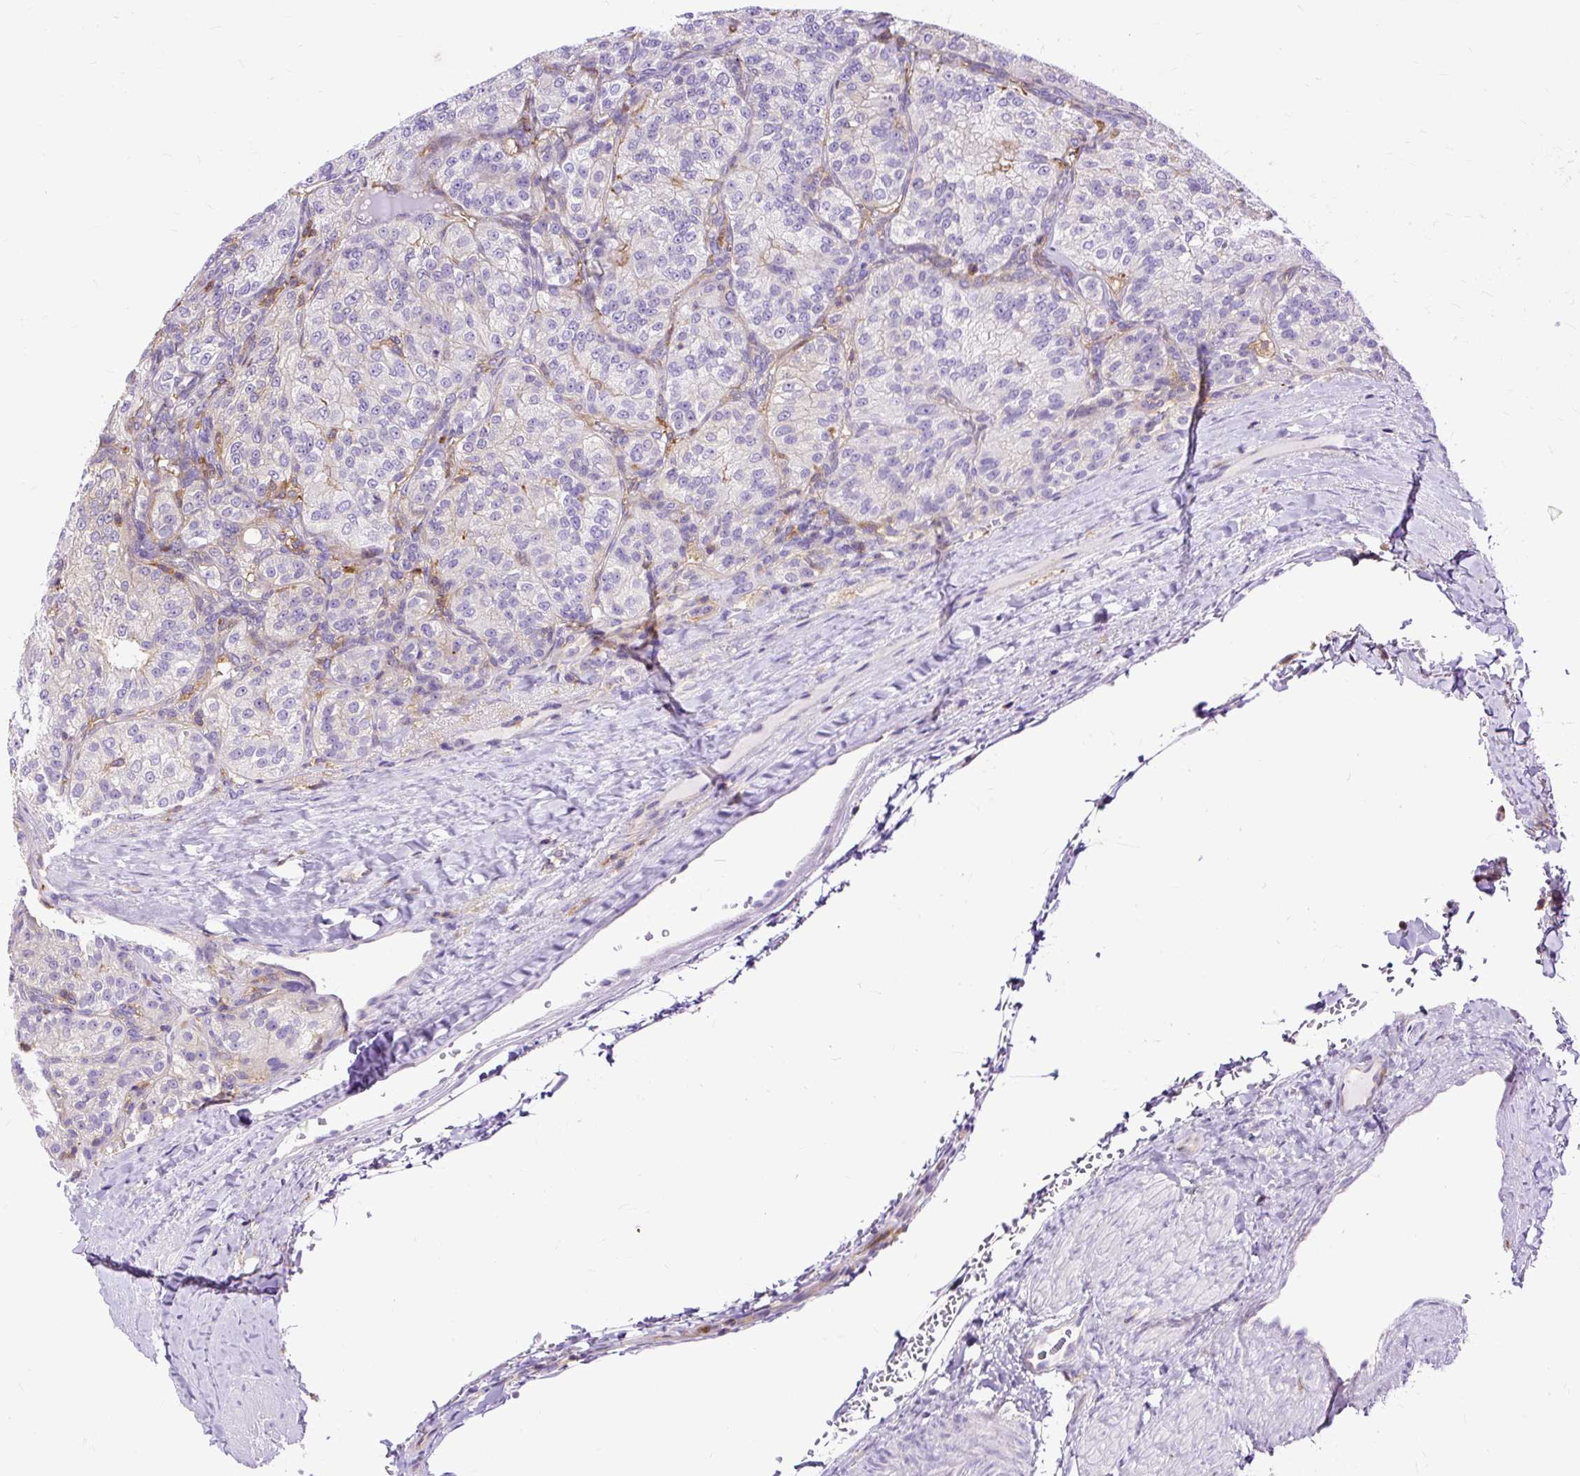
{"staining": {"intensity": "negative", "quantity": "none", "location": "none"}, "tissue": "renal cancer", "cell_type": "Tumor cells", "image_type": "cancer", "snomed": [{"axis": "morphology", "description": "Adenocarcinoma, NOS"}, {"axis": "topography", "description": "Kidney"}], "caption": "A photomicrograph of renal cancer (adenocarcinoma) stained for a protein reveals no brown staining in tumor cells.", "gene": "TWF2", "patient": {"sex": "female", "age": 63}}